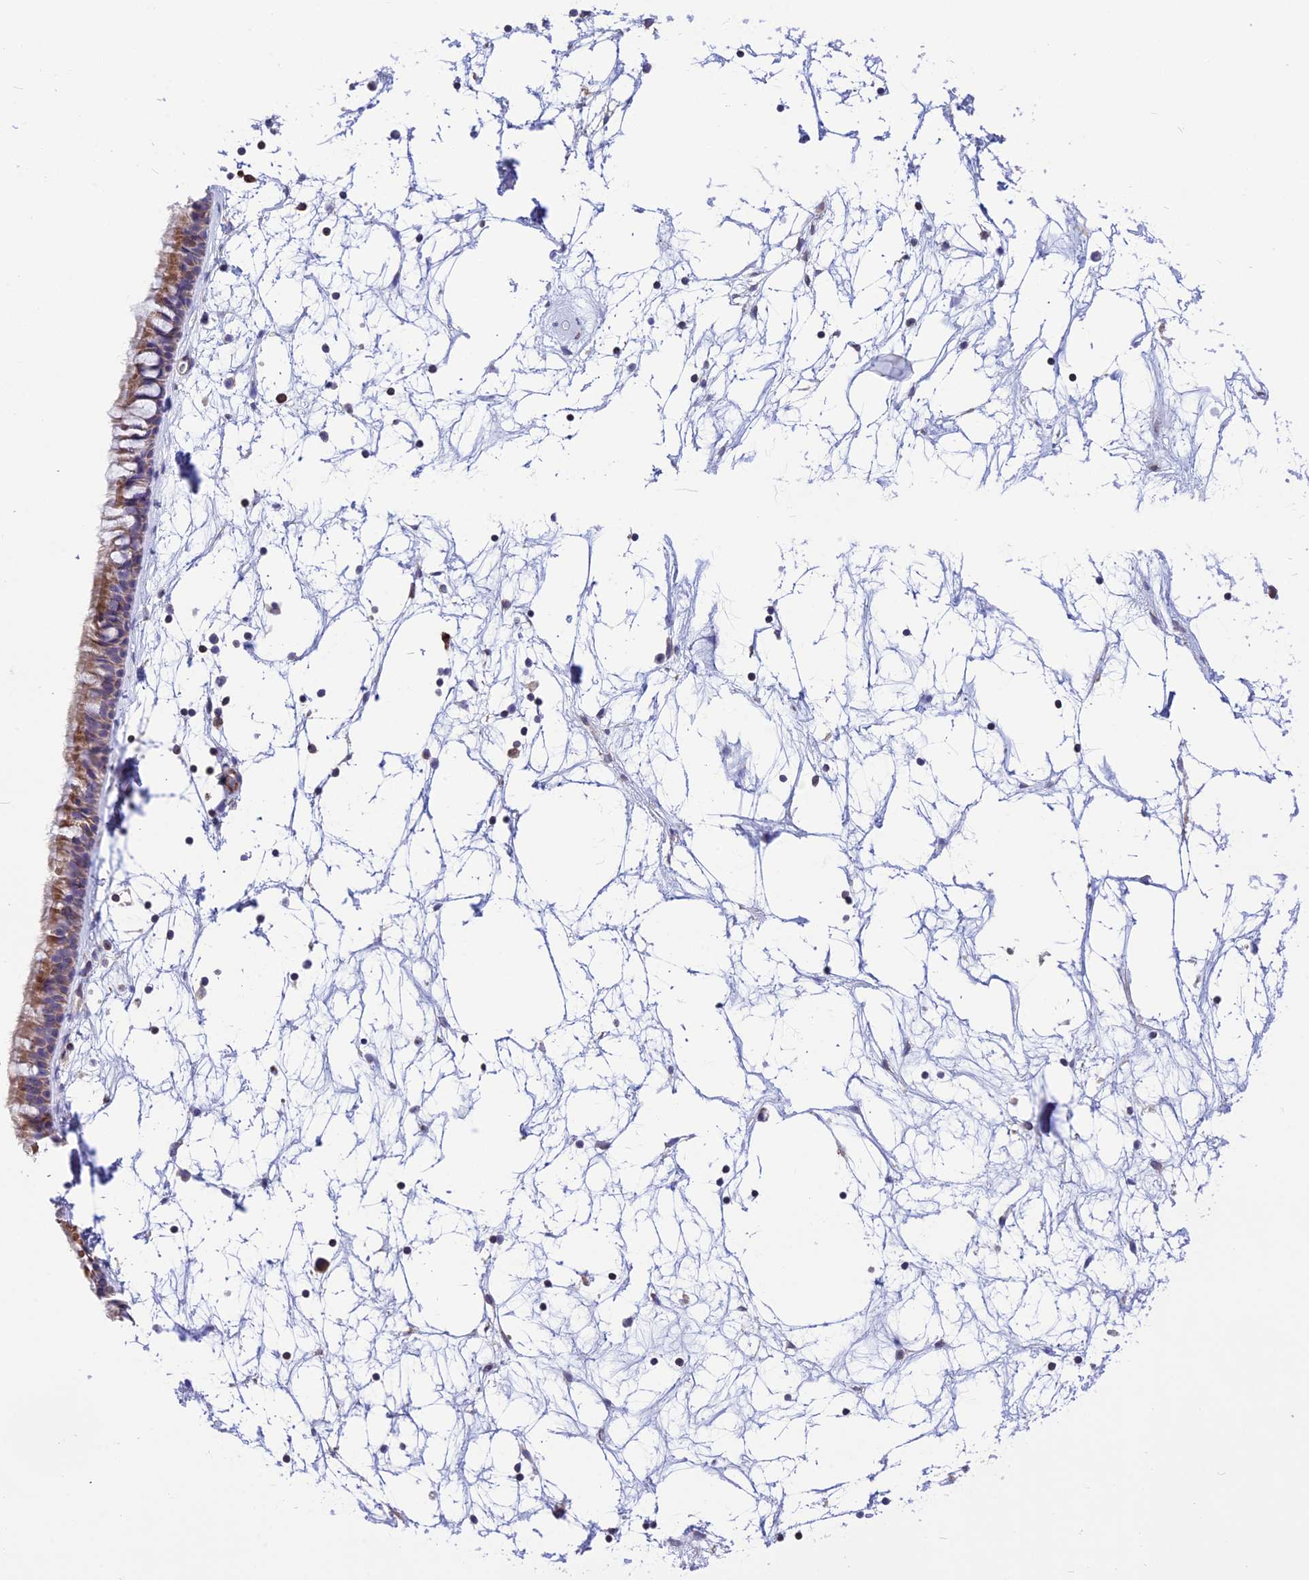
{"staining": {"intensity": "moderate", "quantity": "25%-75%", "location": "cytoplasmic/membranous"}, "tissue": "nasopharynx", "cell_type": "Respiratory epithelial cells", "image_type": "normal", "snomed": [{"axis": "morphology", "description": "Normal tissue, NOS"}, {"axis": "topography", "description": "Nasopharynx"}], "caption": "Moderate cytoplasmic/membranous positivity is appreciated in about 25%-75% of respiratory epithelial cells in benign nasopharynx. Nuclei are stained in blue.", "gene": "DOC2B", "patient": {"sex": "male", "age": 64}}